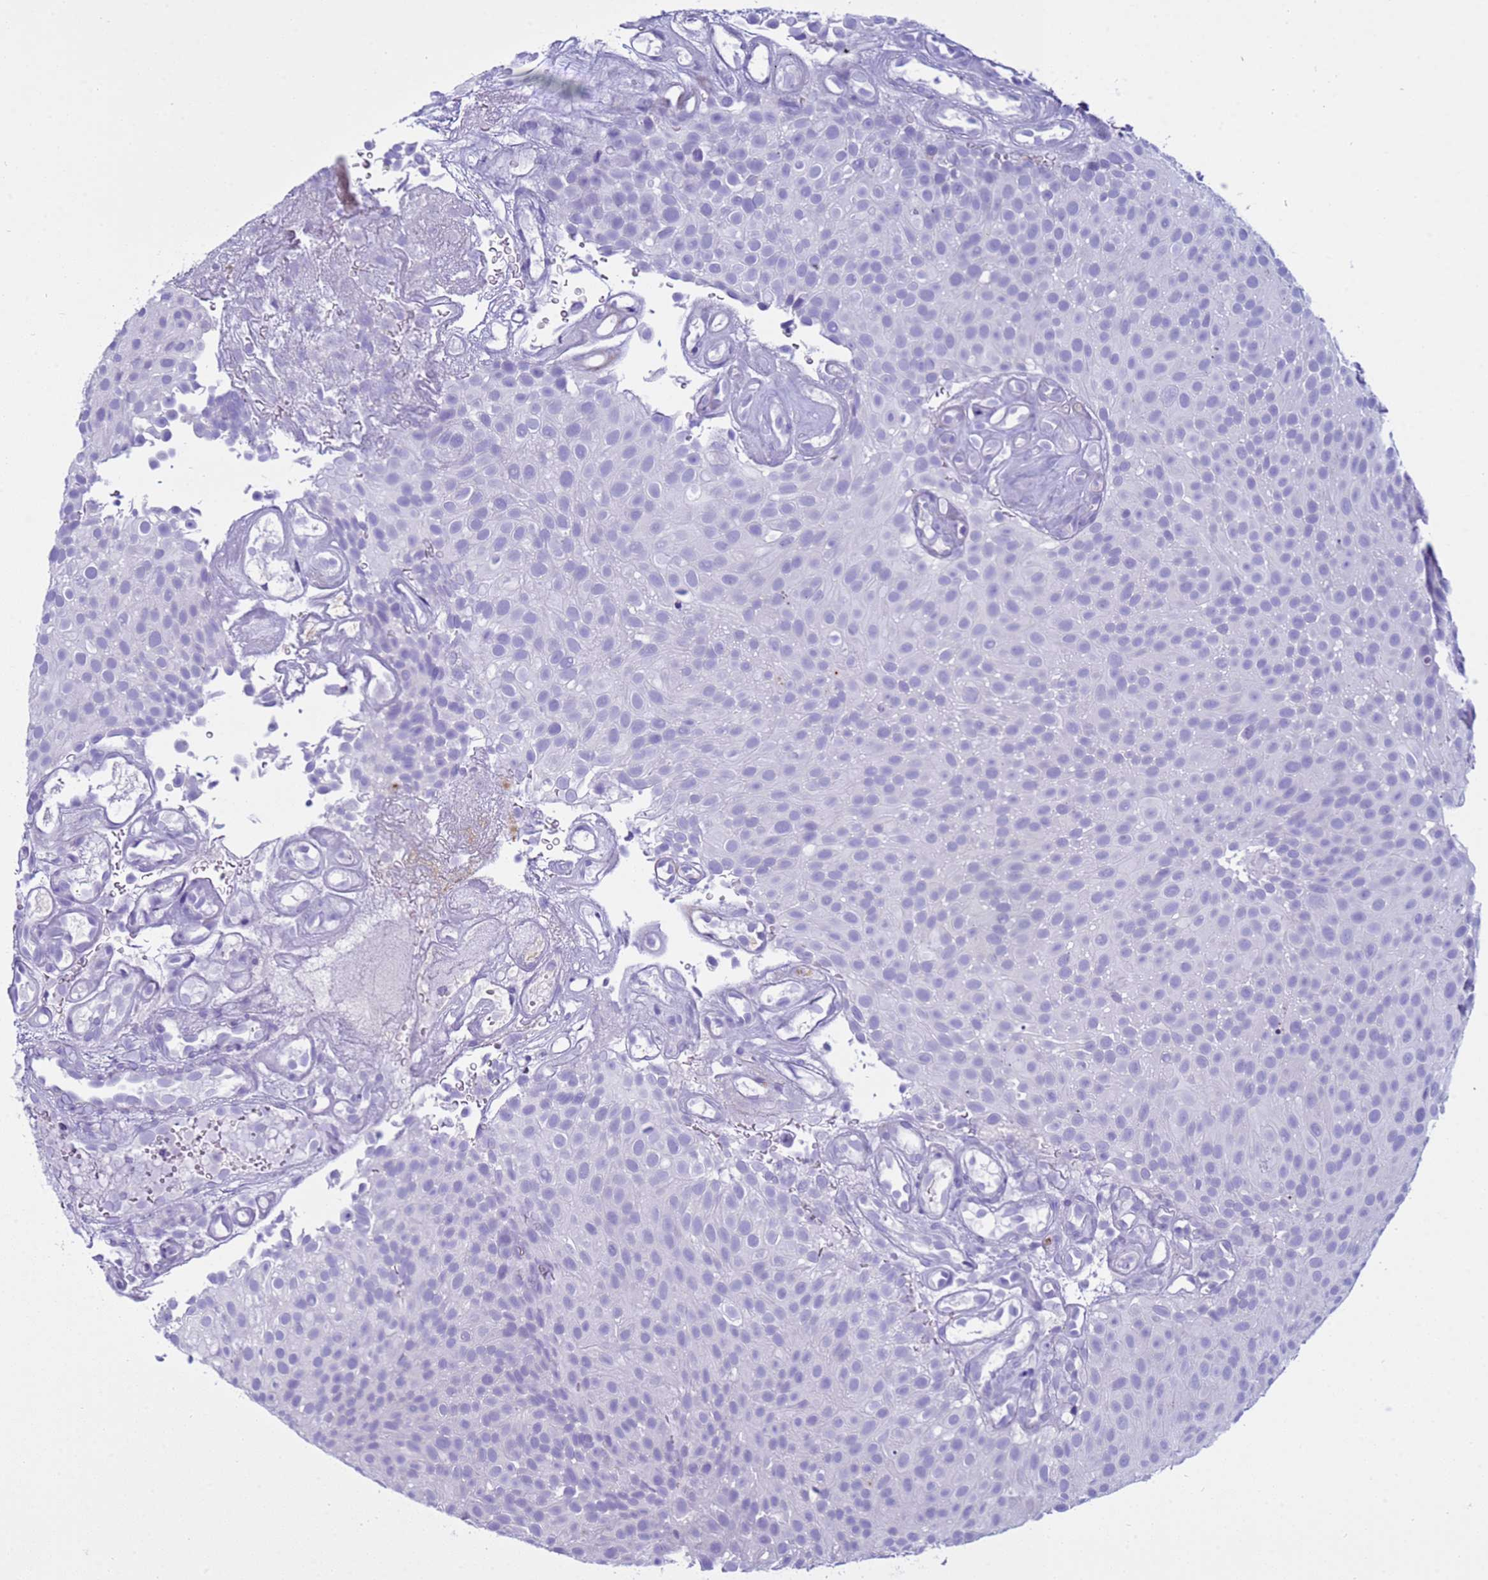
{"staining": {"intensity": "negative", "quantity": "none", "location": "none"}, "tissue": "urothelial cancer", "cell_type": "Tumor cells", "image_type": "cancer", "snomed": [{"axis": "morphology", "description": "Urothelial carcinoma, Low grade"}, {"axis": "topography", "description": "Urinary bladder"}], "caption": "IHC photomicrograph of neoplastic tissue: low-grade urothelial carcinoma stained with DAB demonstrates no significant protein staining in tumor cells.", "gene": "CST4", "patient": {"sex": "male", "age": 78}}